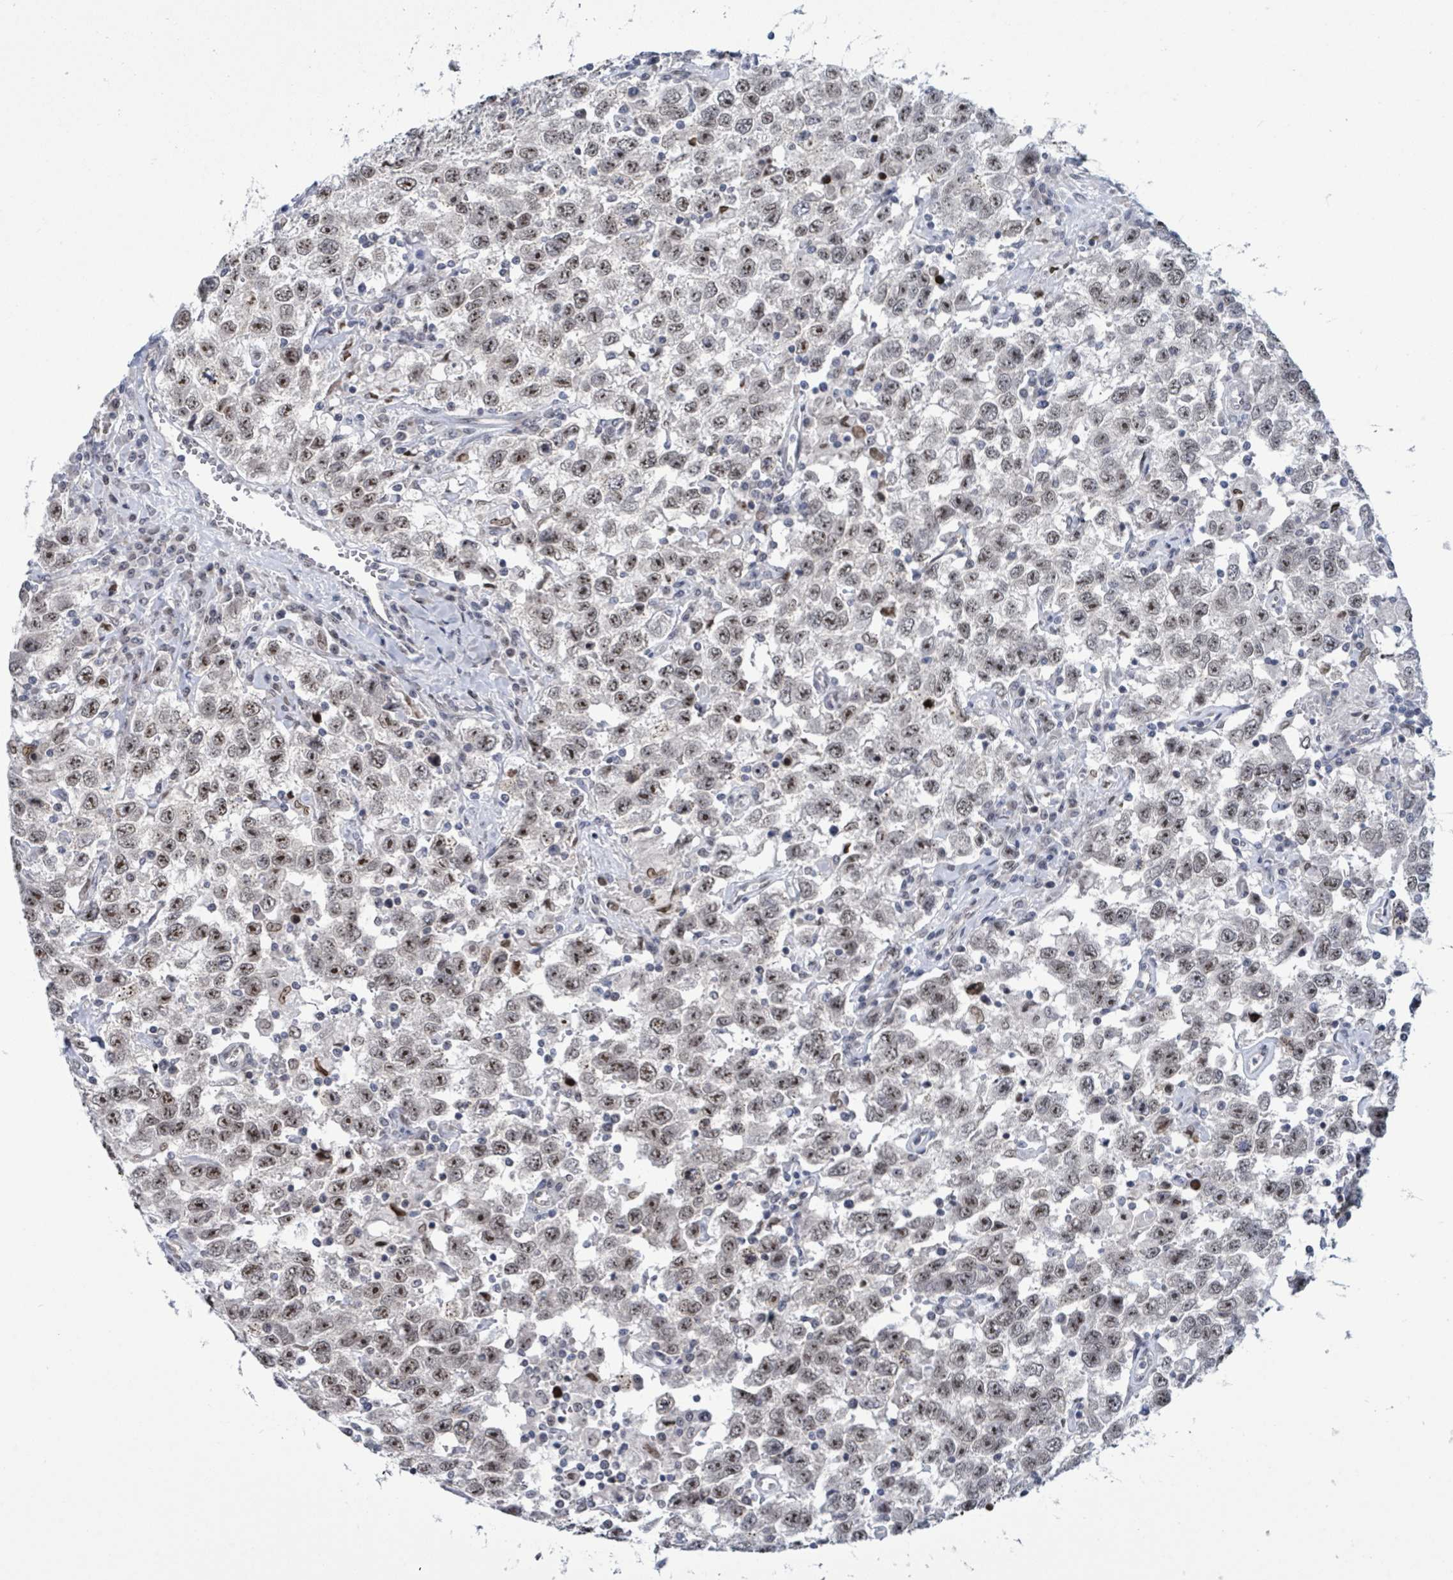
{"staining": {"intensity": "strong", "quantity": "25%-75%", "location": "nuclear"}, "tissue": "testis cancer", "cell_type": "Tumor cells", "image_type": "cancer", "snomed": [{"axis": "morphology", "description": "Seminoma, NOS"}, {"axis": "topography", "description": "Testis"}], "caption": "Strong nuclear staining is identified in approximately 25%-75% of tumor cells in testis seminoma.", "gene": "RRN3", "patient": {"sex": "male", "age": 41}}